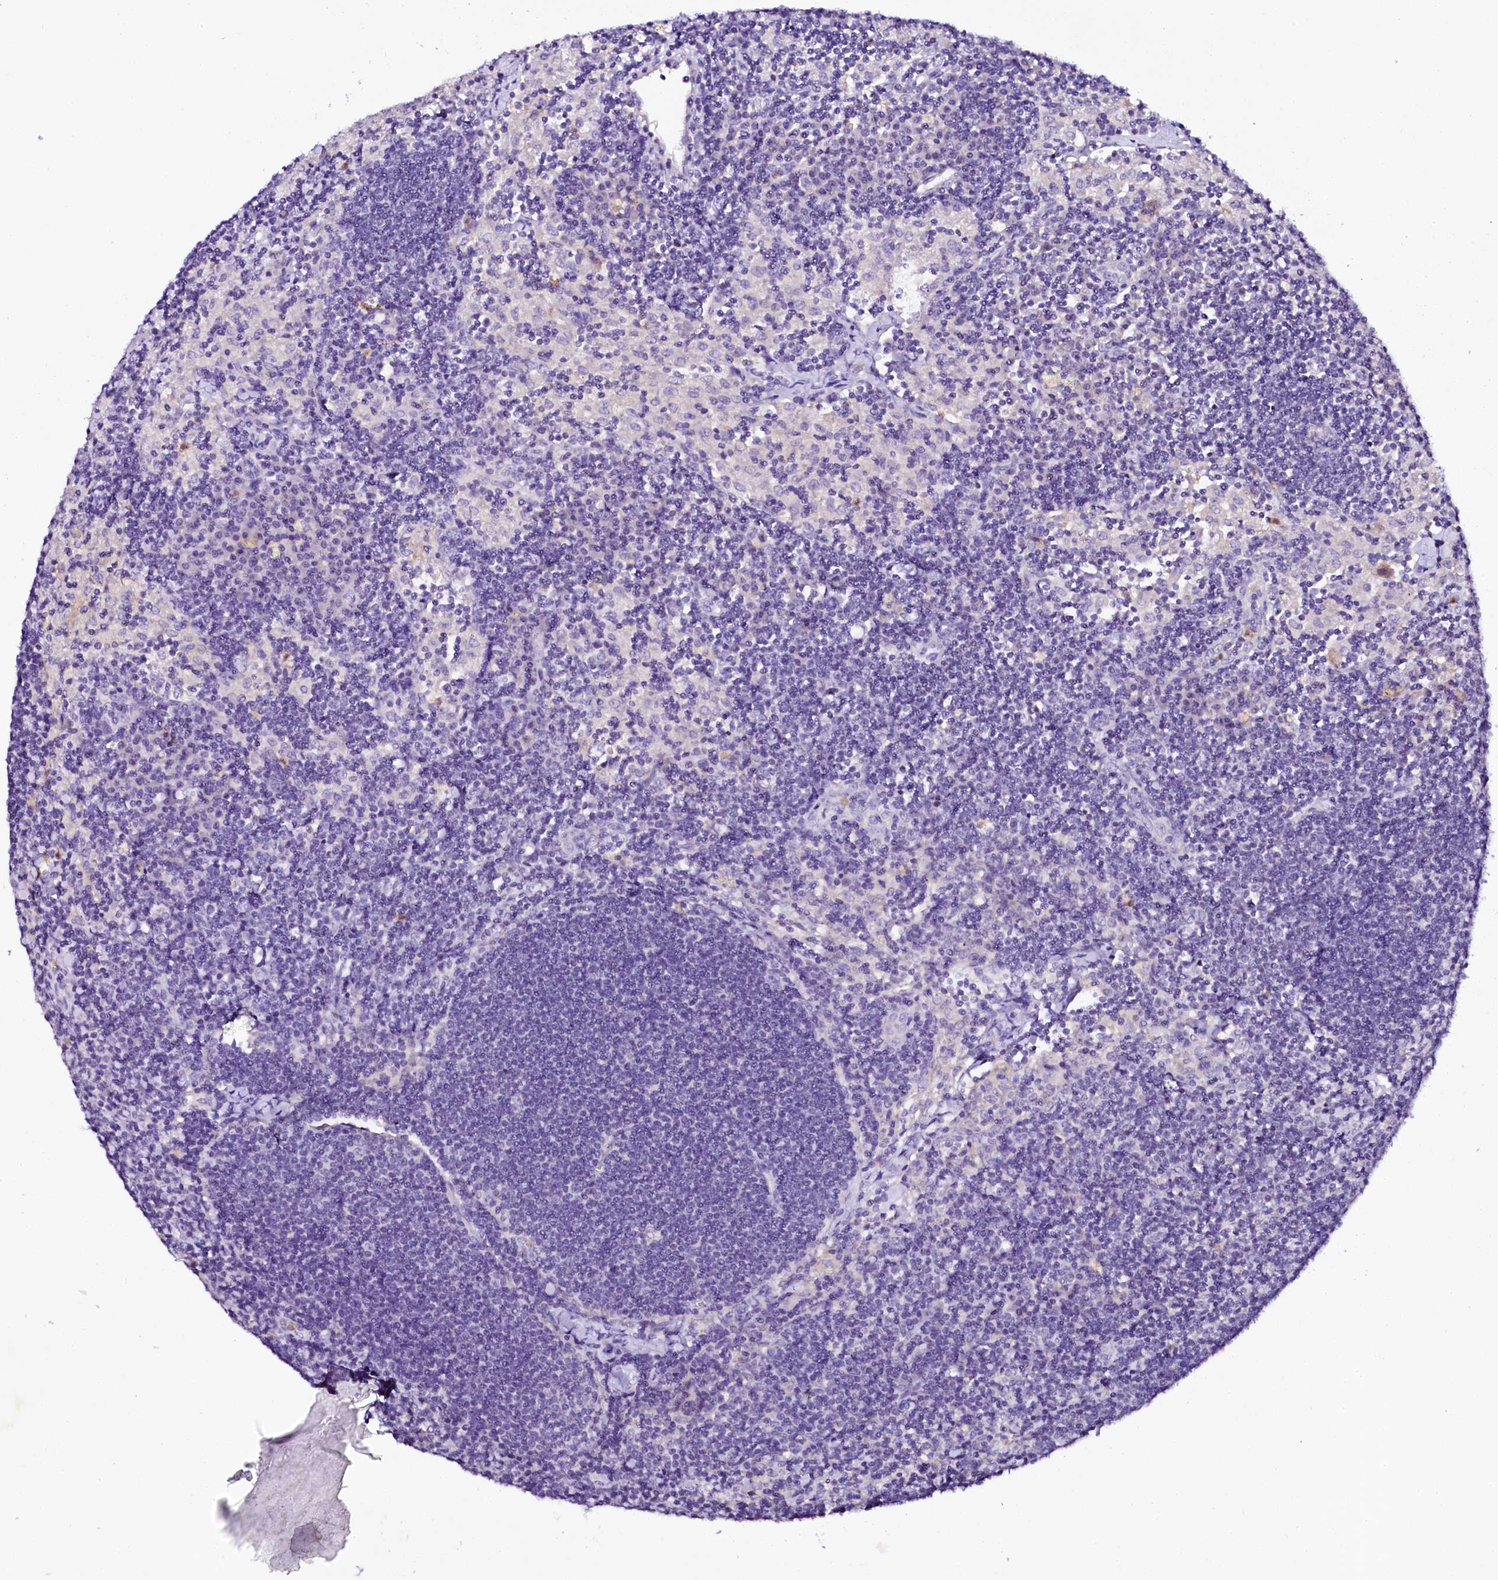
{"staining": {"intensity": "moderate", "quantity": "<25%", "location": "nuclear"}, "tissue": "lymph node", "cell_type": "Non-germinal center cells", "image_type": "normal", "snomed": [{"axis": "morphology", "description": "Normal tissue, NOS"}, {"axis": "topography", "description": "Lymph node"}], "caption": "Immunohistochemical staining of normal lymph node demonstrates moderate nuclear protein positivity in approximately <25% of non-germinal center cells. The staining was performed using DAB to visualize the protein expression in brown, while the nuclei were stained in blue with hematoxylin (Magnification: 20x).", "gene": "NAA16", "patient": {"sex": "male", "age": 24}}